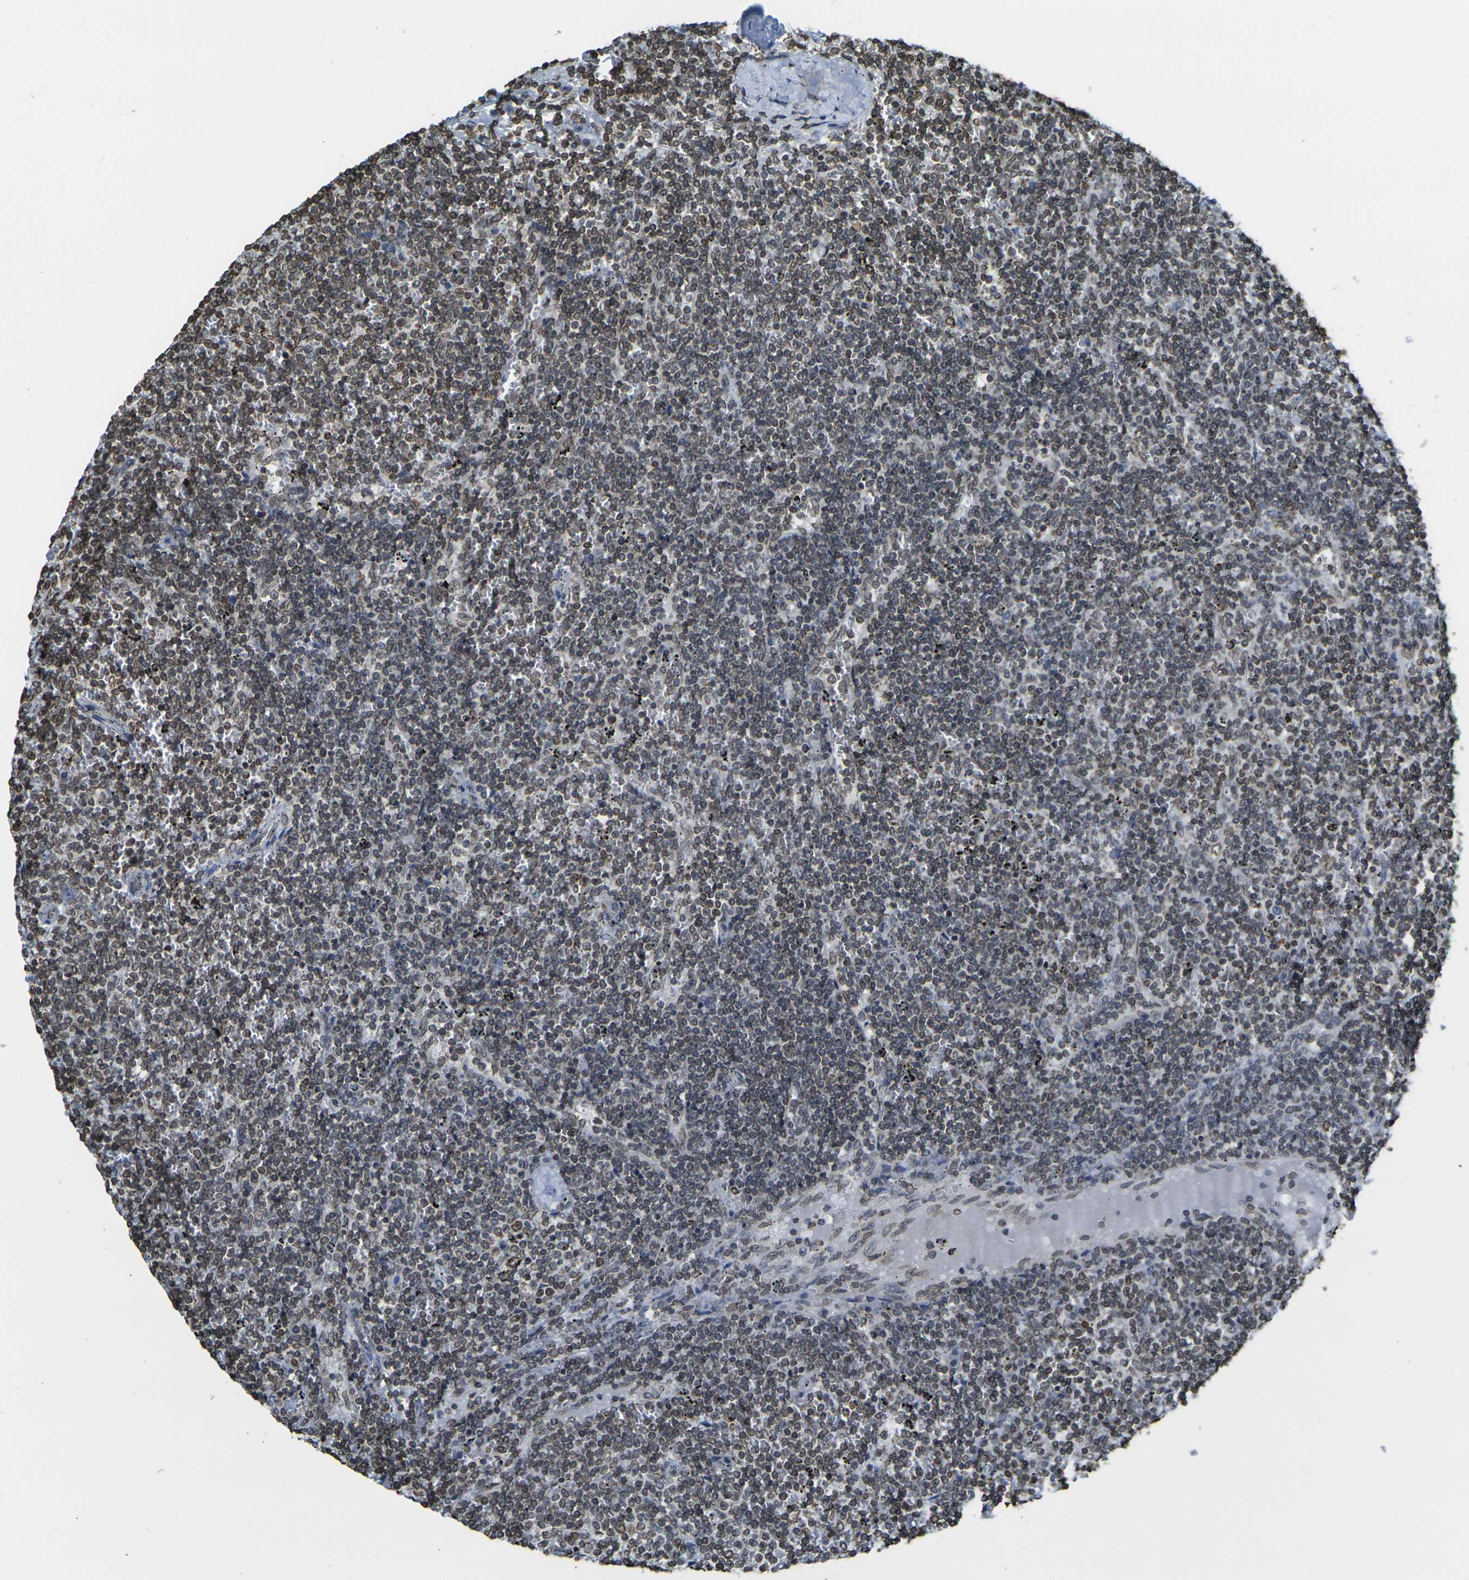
{"staining": {"intensity": "moderate", "quantity": "25%-75%", "location": "nuclear"}, "tissue": "lymphoma", "cell_type": "Tumor cells", "image_type": "cancer", "snomed": [{"axis": "morphology", "description": "Malignant lymphoma, non-Hodgkin's type, Low grade"}, {"axis": "topography", "description": "Spleen"}], "caption": "Tumor cells show medium levels of moderate nuclear expression in about 25%-75% of cells in malignant lymphoma, non-Hodgkin's type (low-grade).", "gene": "BRDT", "patient": {"sex": "female", "age": 50}}